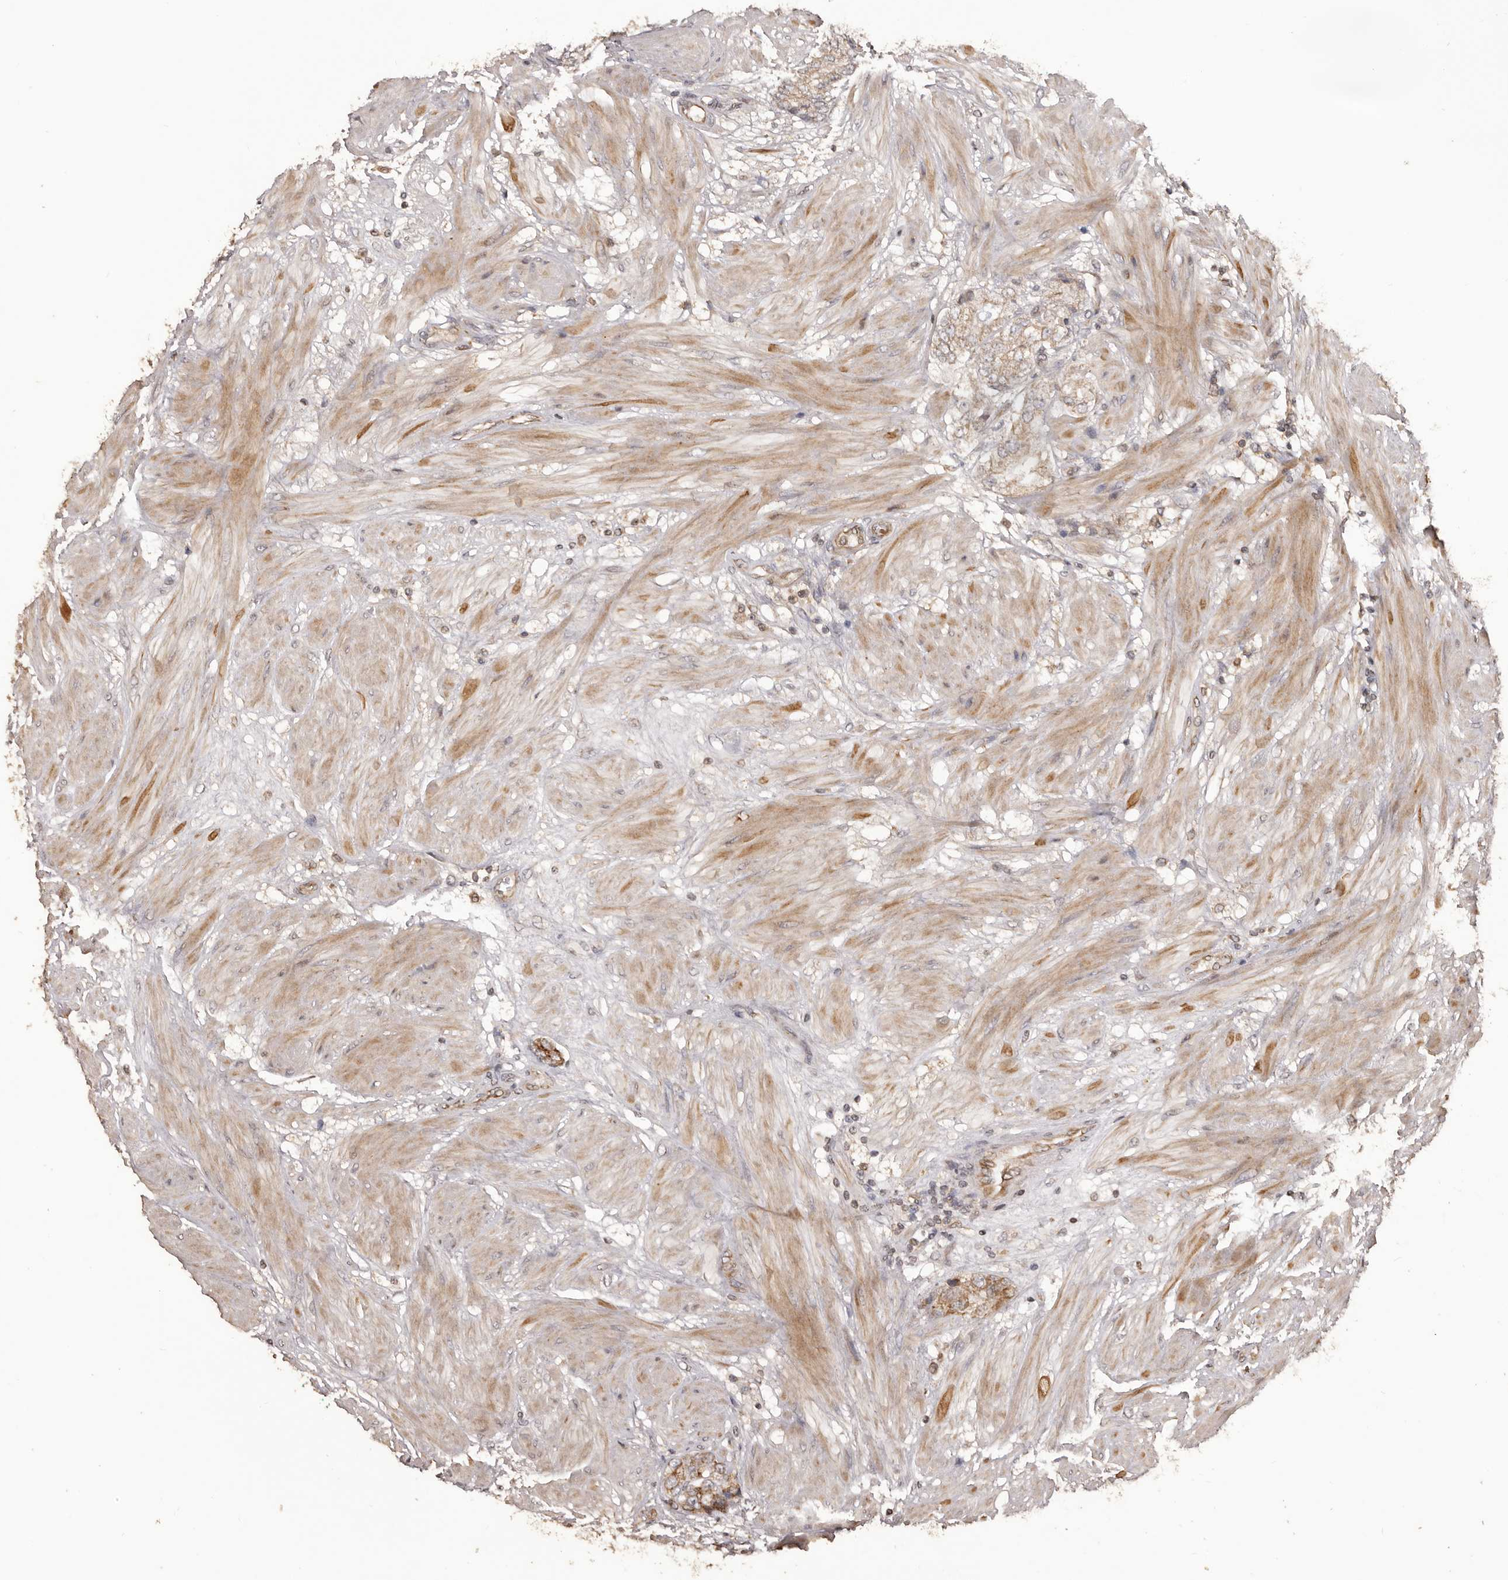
{"staining": {"intensity": "moderate", "quantity": ">75%", "location": "cytoplasmic/membranous"}, "tissue": "prostate cancer", "cell_type": "Tumor cells", "image_type": "cancer", "snomed": [{"axis": "morphology", "description": "Adenocarcinoma, High grade"}, {"axis": "topography", "description": "Prostate"}], "caption": "Immunohistochemical staining of prostate cancer (high-grade adenocarcinoma) shows medium levels of moderate cytoplasmic/membranous positivity in about >75% of tumor cells.", "gene": "QRSL1", "patient": {"sex": "male", "age": 50}}